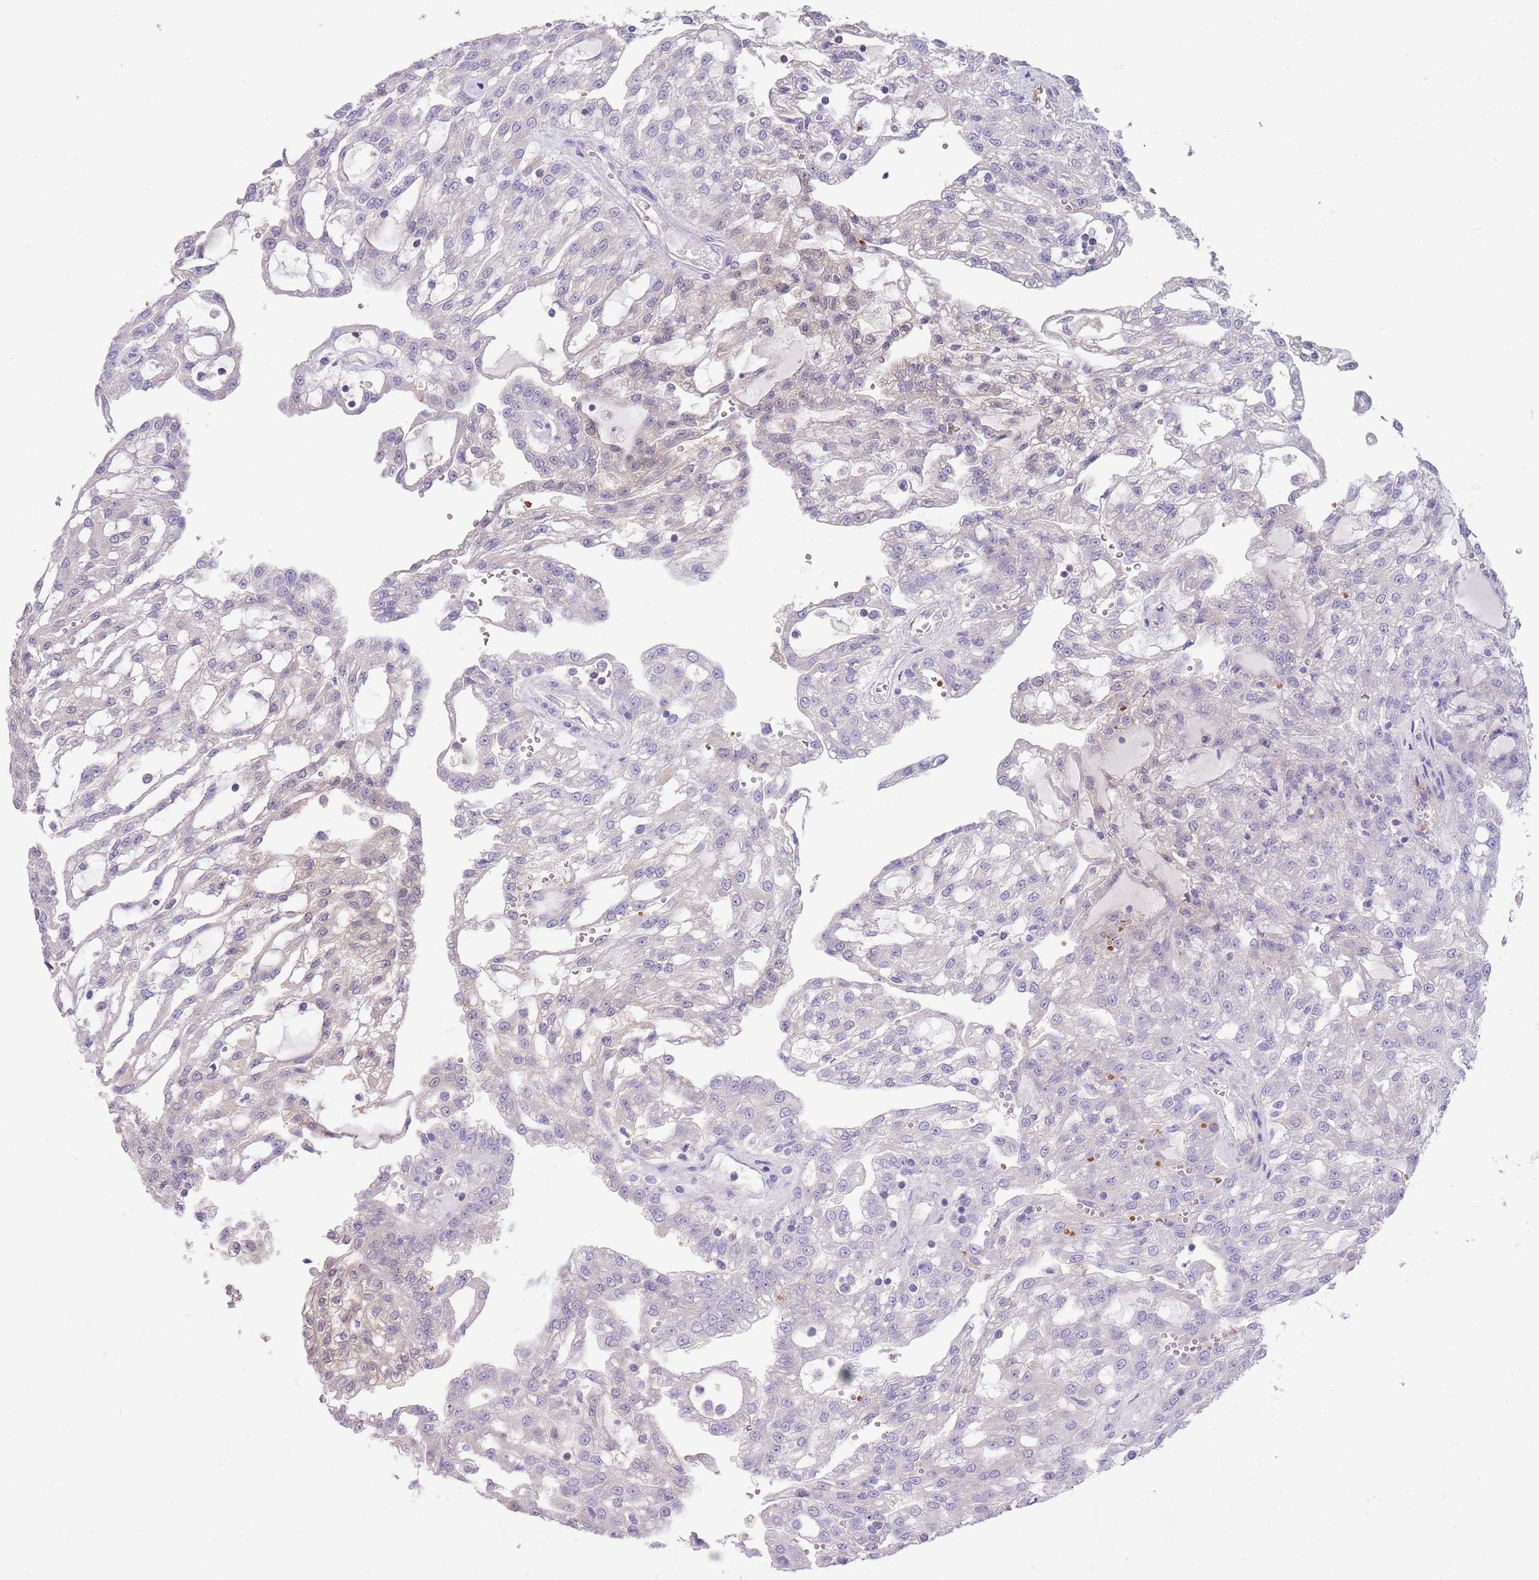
{"staining": {"intensity": "negative", "quantity": "none", "location": "none"}, "tissue": "renal cancer", "cell_type": "Tumor cells", "image_type": "cancer", "snomed": [{"axis": "morphology", "description": "Adenocarcinoma, NOS"}, {"axis": "topography", "description": "Kidney"}], "caption": "Renal cancer was stained to show a protein in brown. There is no significant positivity in tumor cells.", "gene": "ZNF14", "patient": {"sex": "male", "age": 63}}